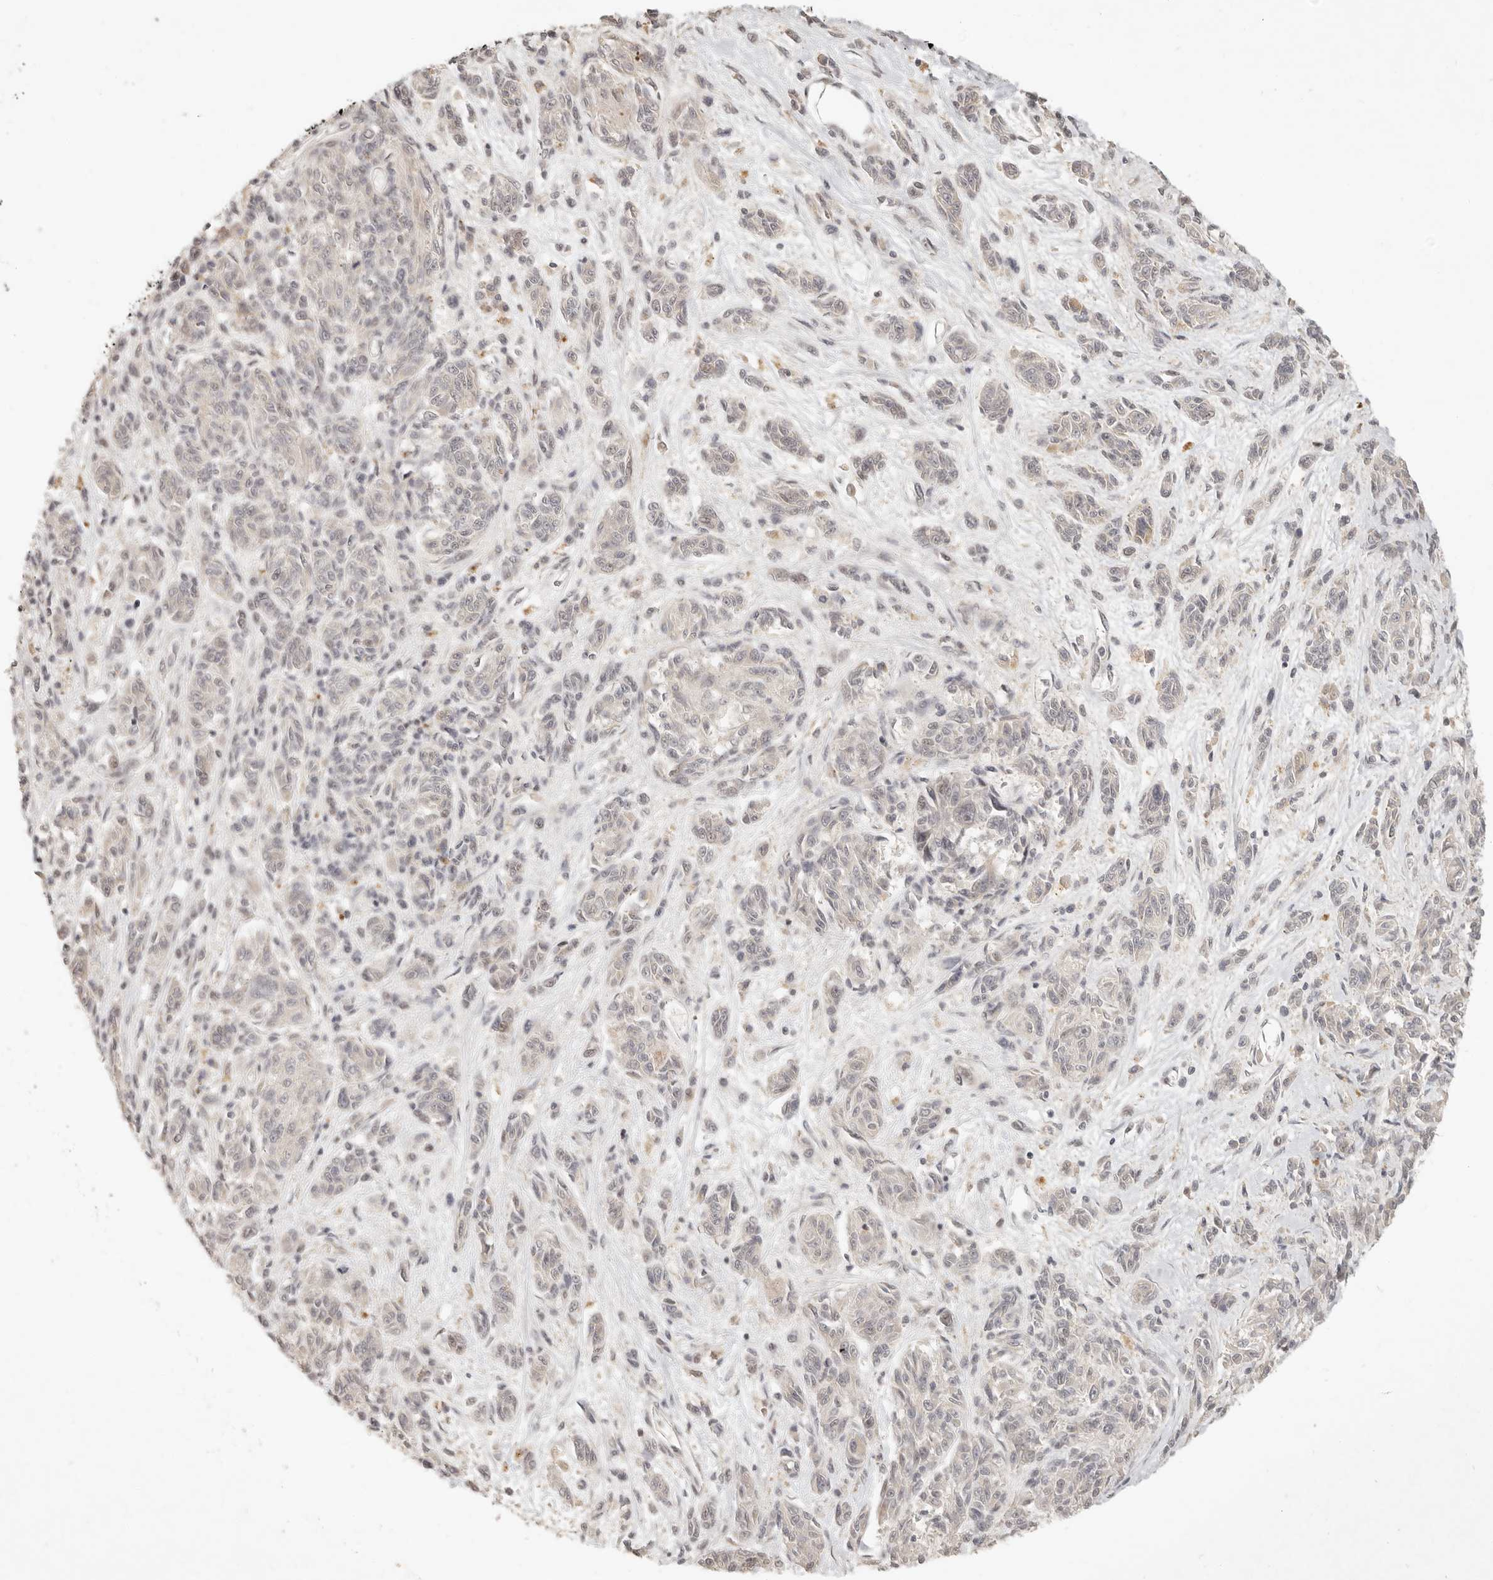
{"staining": {"intensity": "negative", "quantity": "none", "location": "none"}, "tissue": "melanoma", "cell_type": "Tumor cells", "image_type": "cancer", "snomed": [{"axis": "morphology", "description": "Malignant melanoma, NOS"}, {"axis": "topography", "description": "Skin"}], "caption": "DAB immunohistochemical staining of malignant melanoma exhibits no significant expression in tumor cells.", "gene": "GABPA", "patient": {"sex": "male", "age": 53}}